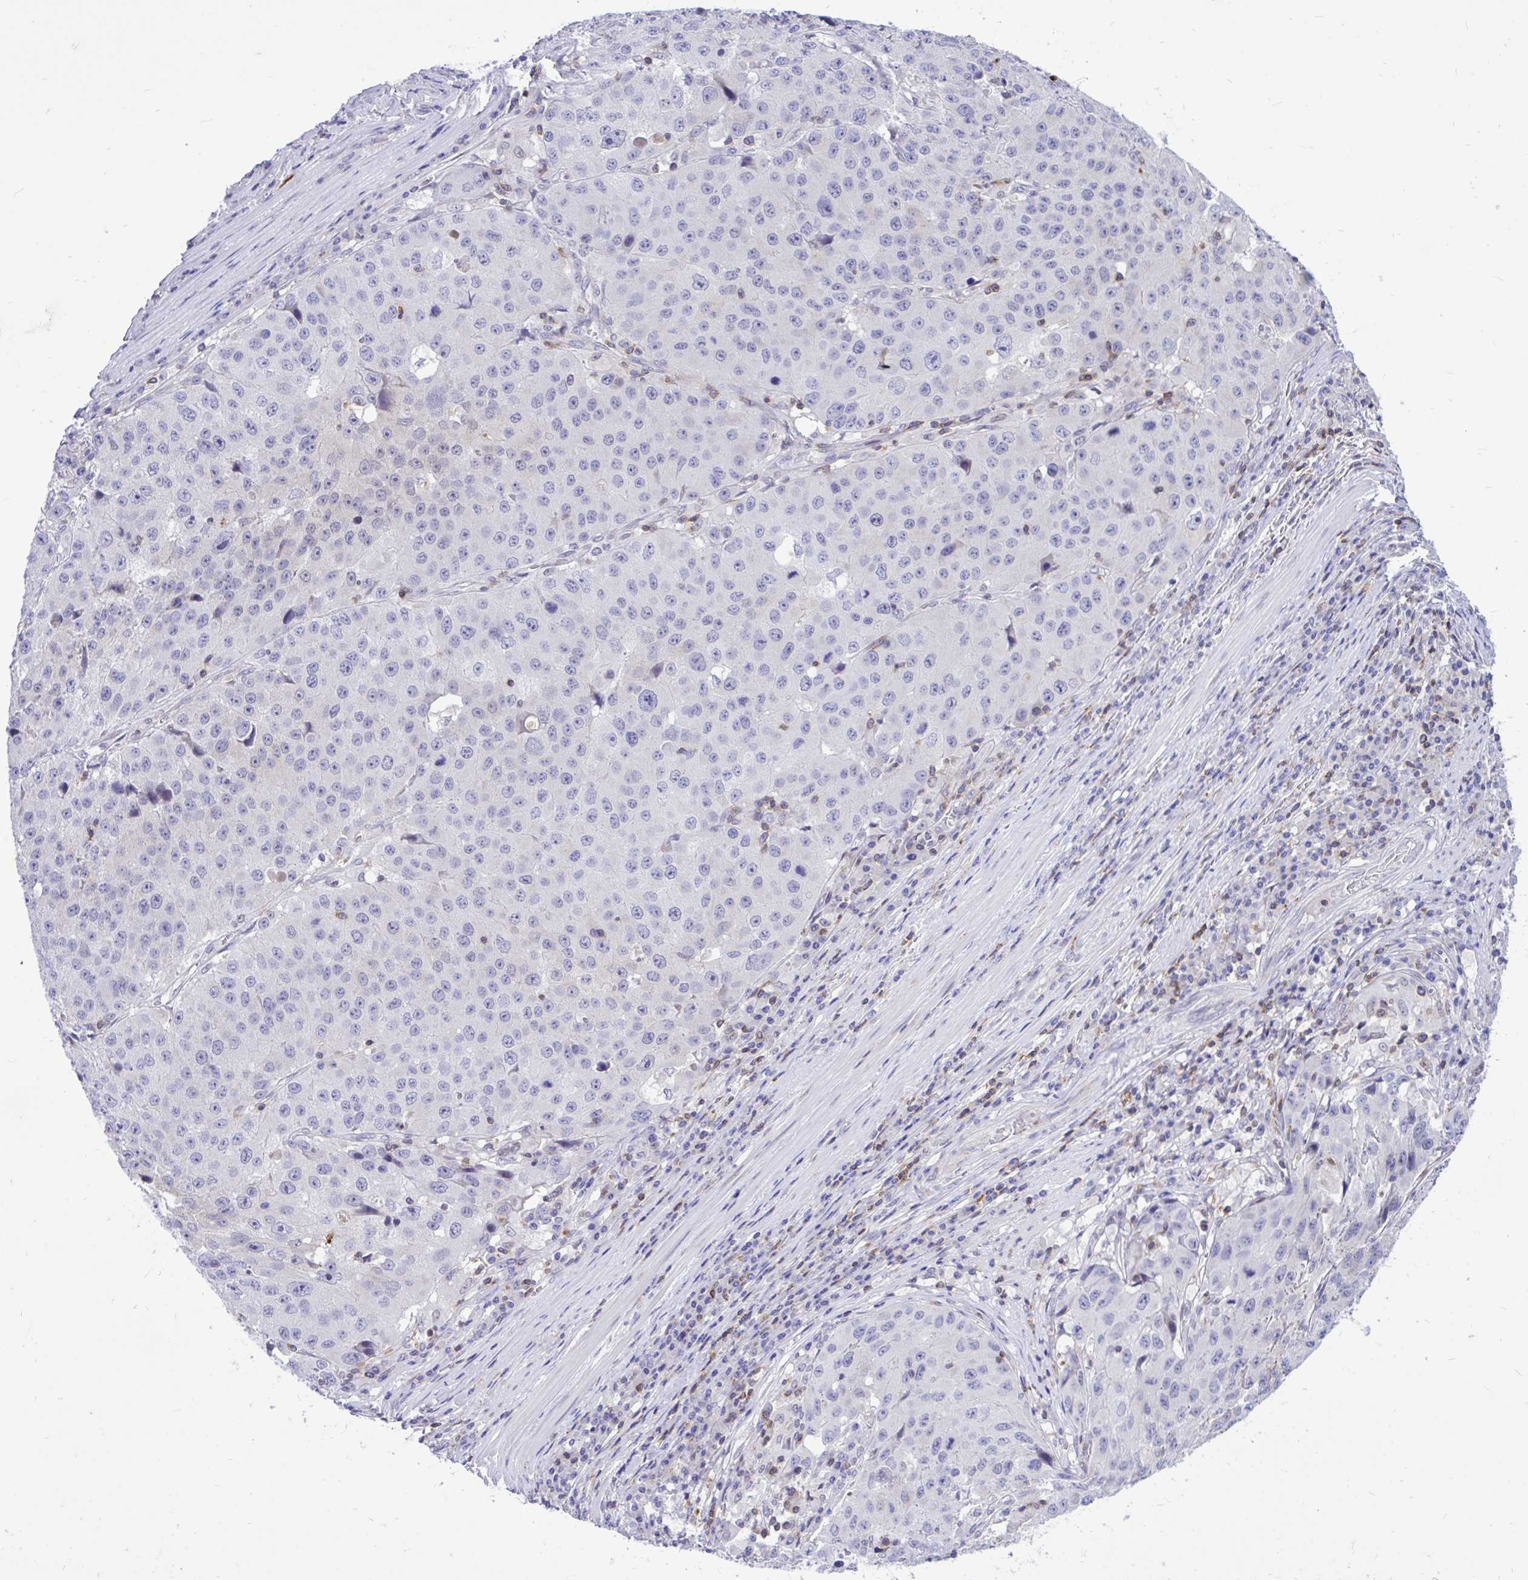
{"staining": {"intensity": "negative", "quantity": "none", "location": "none"}, "tissue": "stomach cancer", "cell_type": "Tumor cells", "image_type": "cancer", "snomed": [{"axis": "morphology", "description": "Adenocarcinoma, NOS"}, {"axis": "topography", "description": "Stomach"}], "caption": "High power microscopy micrograph of an immunohistochemistry image of adenocarcinoma (stomach), revealing no significant staining in tumor cells.", "gene": "CXCL8", "patient": {"sex": "male", "age": 71}}